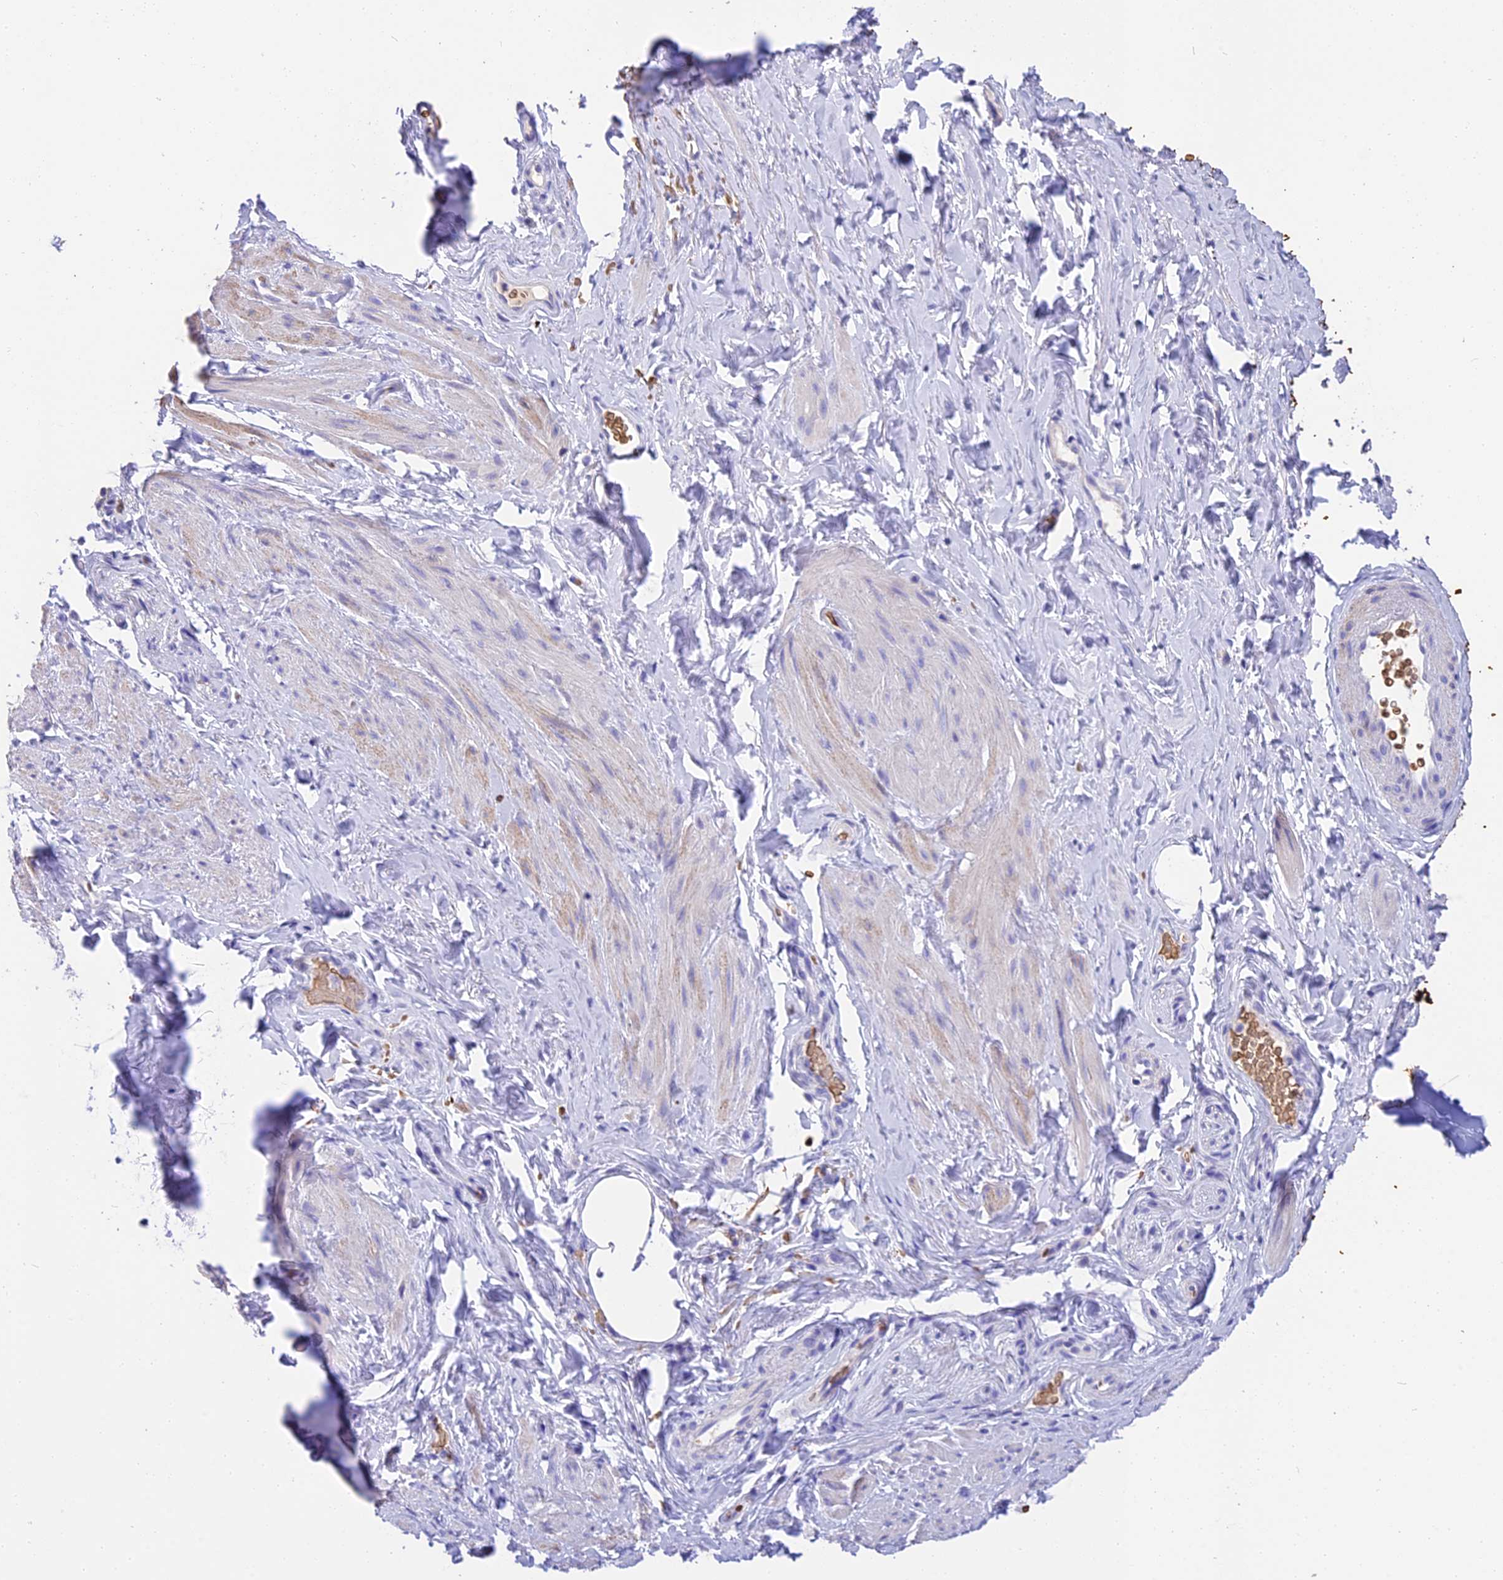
{"staining": {"intensity": "weak", "quantity": "<25%", "location": "cytoplasmic/membranous"}, "tissue": "smooth muscle", "cell_type": "Smooth muscle cells", "image_type": "normal", "snomed": [{"axis": "morphology", "description": "Normal tissue, NOS"}, {"axis": "topography", "description": "Smooth muscle"}, {"axis": "topography", "description": "Peripheral nerve tissue"}], "caption": "Smooth muscle cells show no significant expression in benign smooth muscle. (Stains: DAB immunohistochemistry with hematoxylin counter stain, Microscopy: brightfield microscopy at high magnification).", "gene": "TNNC2", "patient": {"sex": "male", "age": 69}}